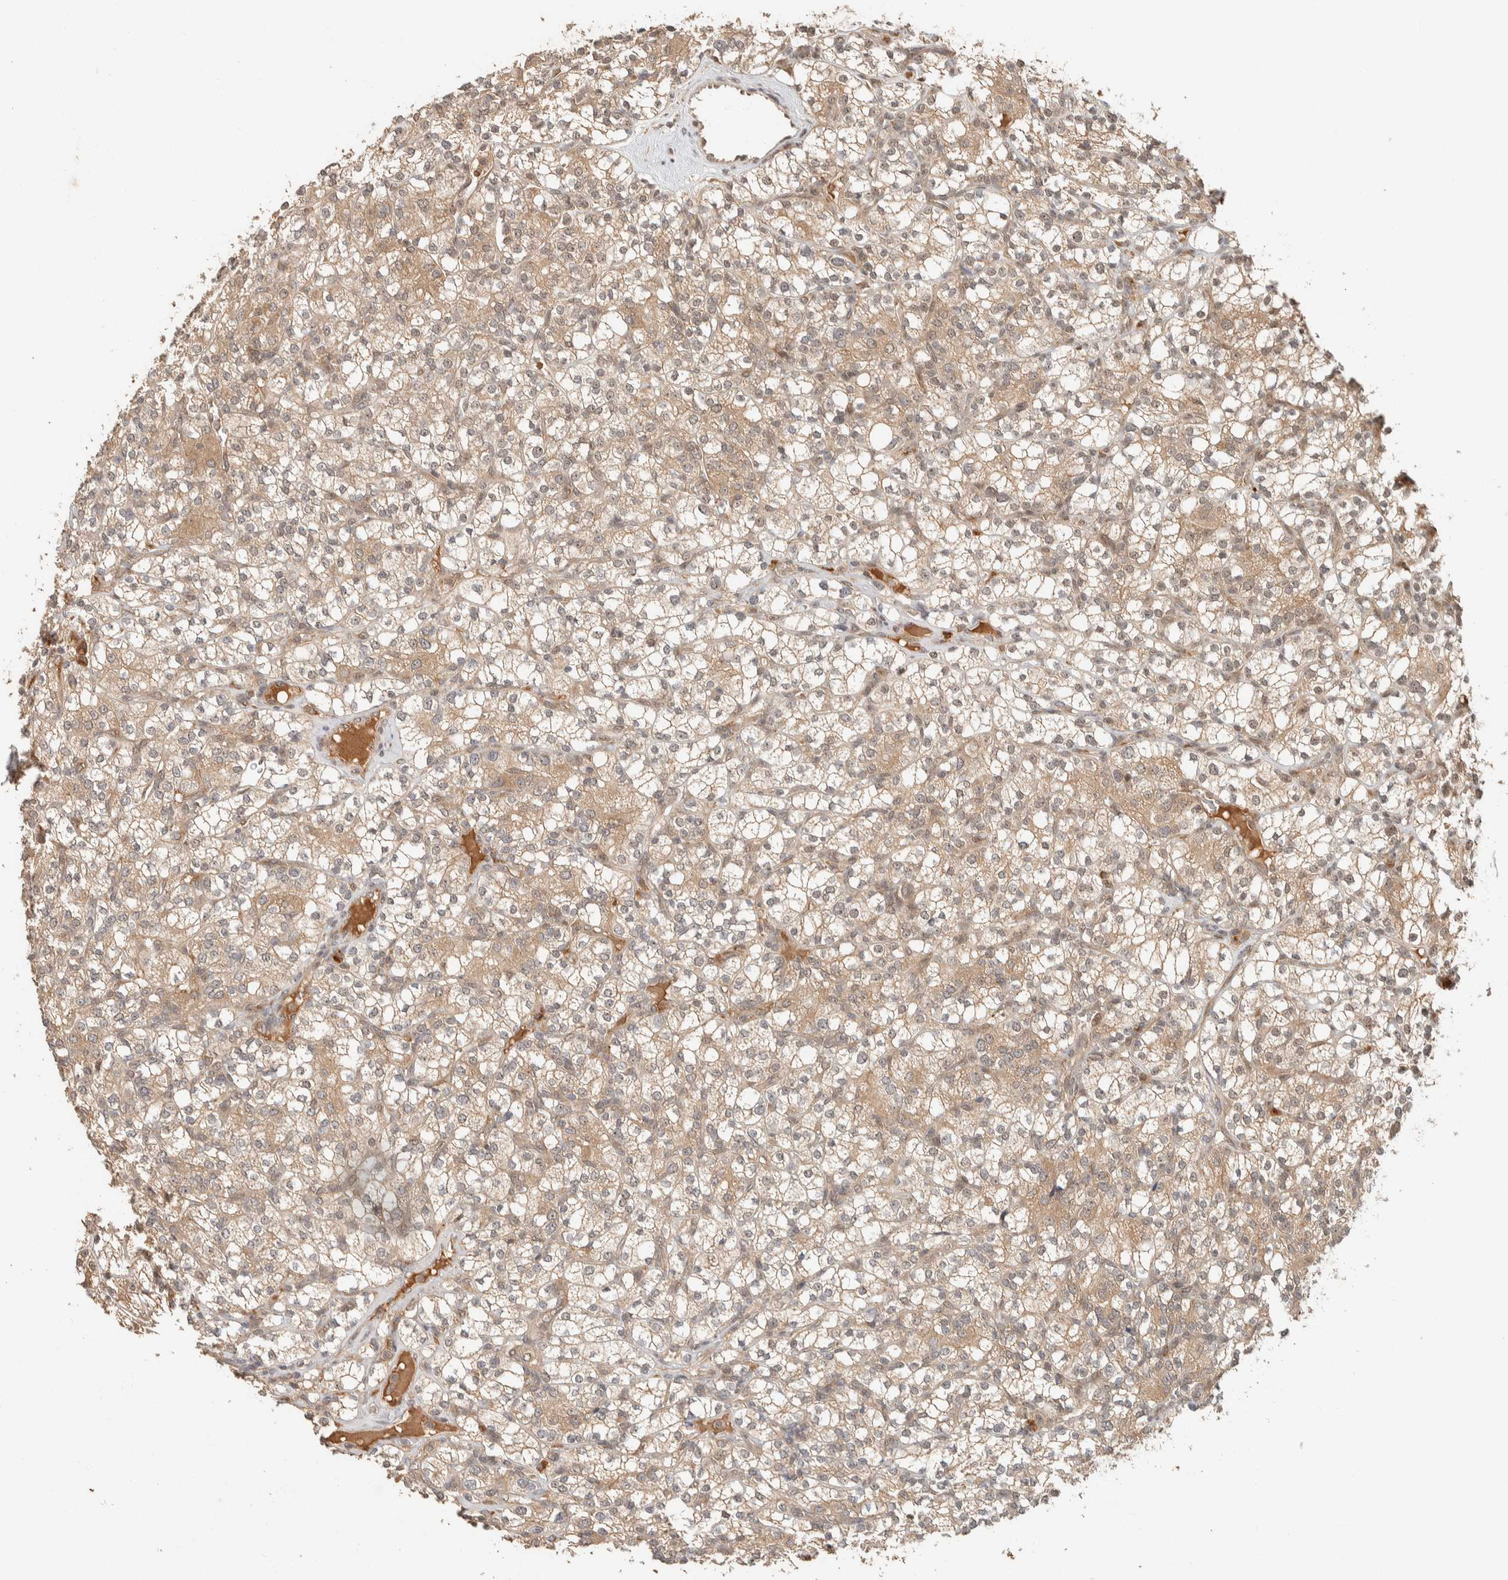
{"staining": {"intensity": "weak", "quantity": ">75%", "location": "cytoplasmic/membranous,nuclear"}, "tissue": "renal cancer", "cell_type": "Tumor cells", "image_type": "cancer", "snomed": [{"axis": "morphology", "description": "Adenocarcinoma, NOS"}, {"axis": "topography", "description": "Kidney"}], "caption": "Immunohistochemical staining of human renal cancer (adenocarcinoma) exhibits weak cytoplasmic/membranous and nuclear protein positivity in approximately >75% of tumor cells.", "gene": "ZBTB2", "patient": {"sex": "male", "age": 77}}